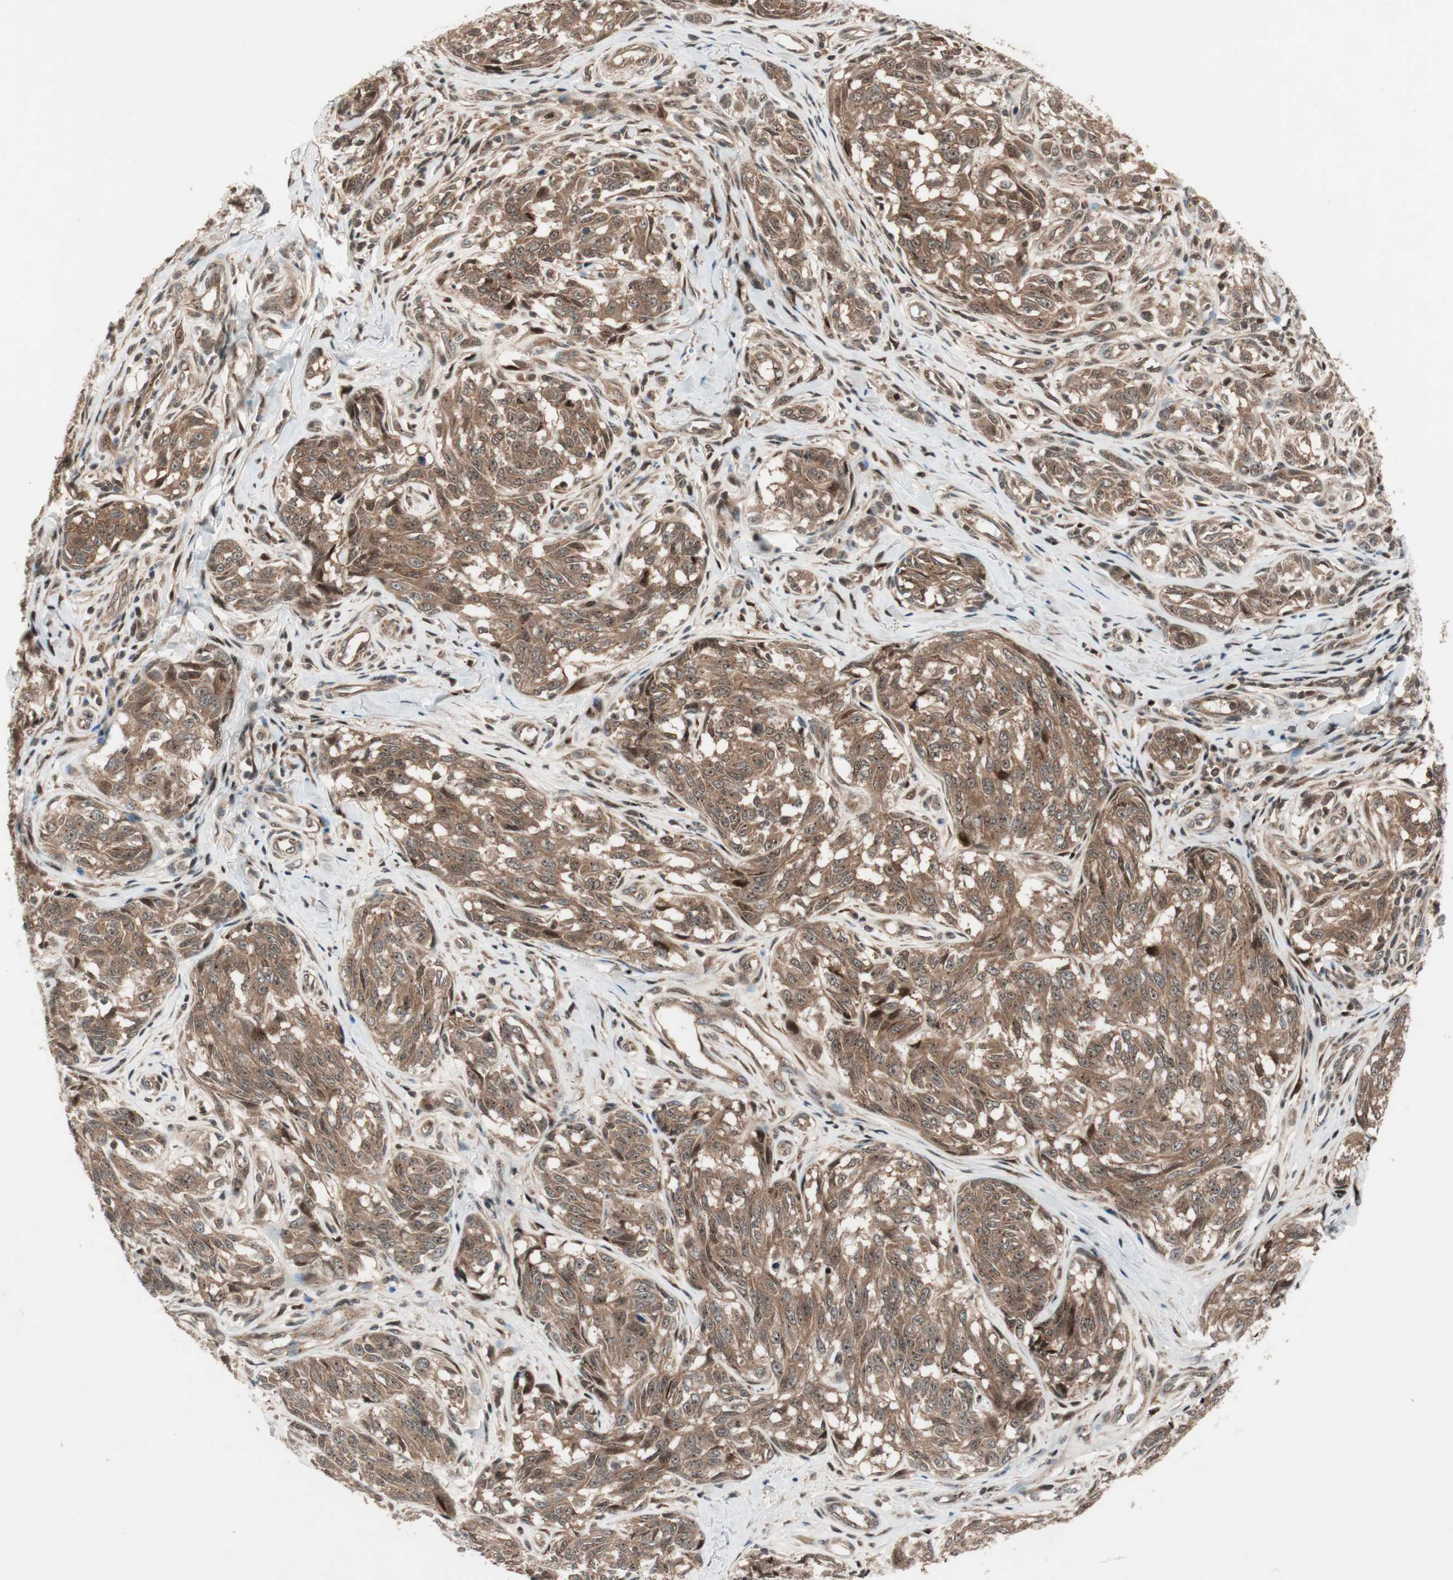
{"staining": {"intensity": "moderate", "quantity": ">75%", "location": "cytoplasmic/membranous"}, "tissue": "melanoma", "cell_type": "Tumor cells", "image_type": "cancer", "snomed": [{"axis": "morphology", "description": "Malignant melanoma, NOS"}, {"axis": "topography", "description": "Skin"}], "caption": "Melanoma stained with a brown dye demonstrates moderate cytoplasmic/membranous positive positivity in about >75% of tumor cells.", "gene": "PRKG2", "patient": {"sex": "female", "age": 64}}